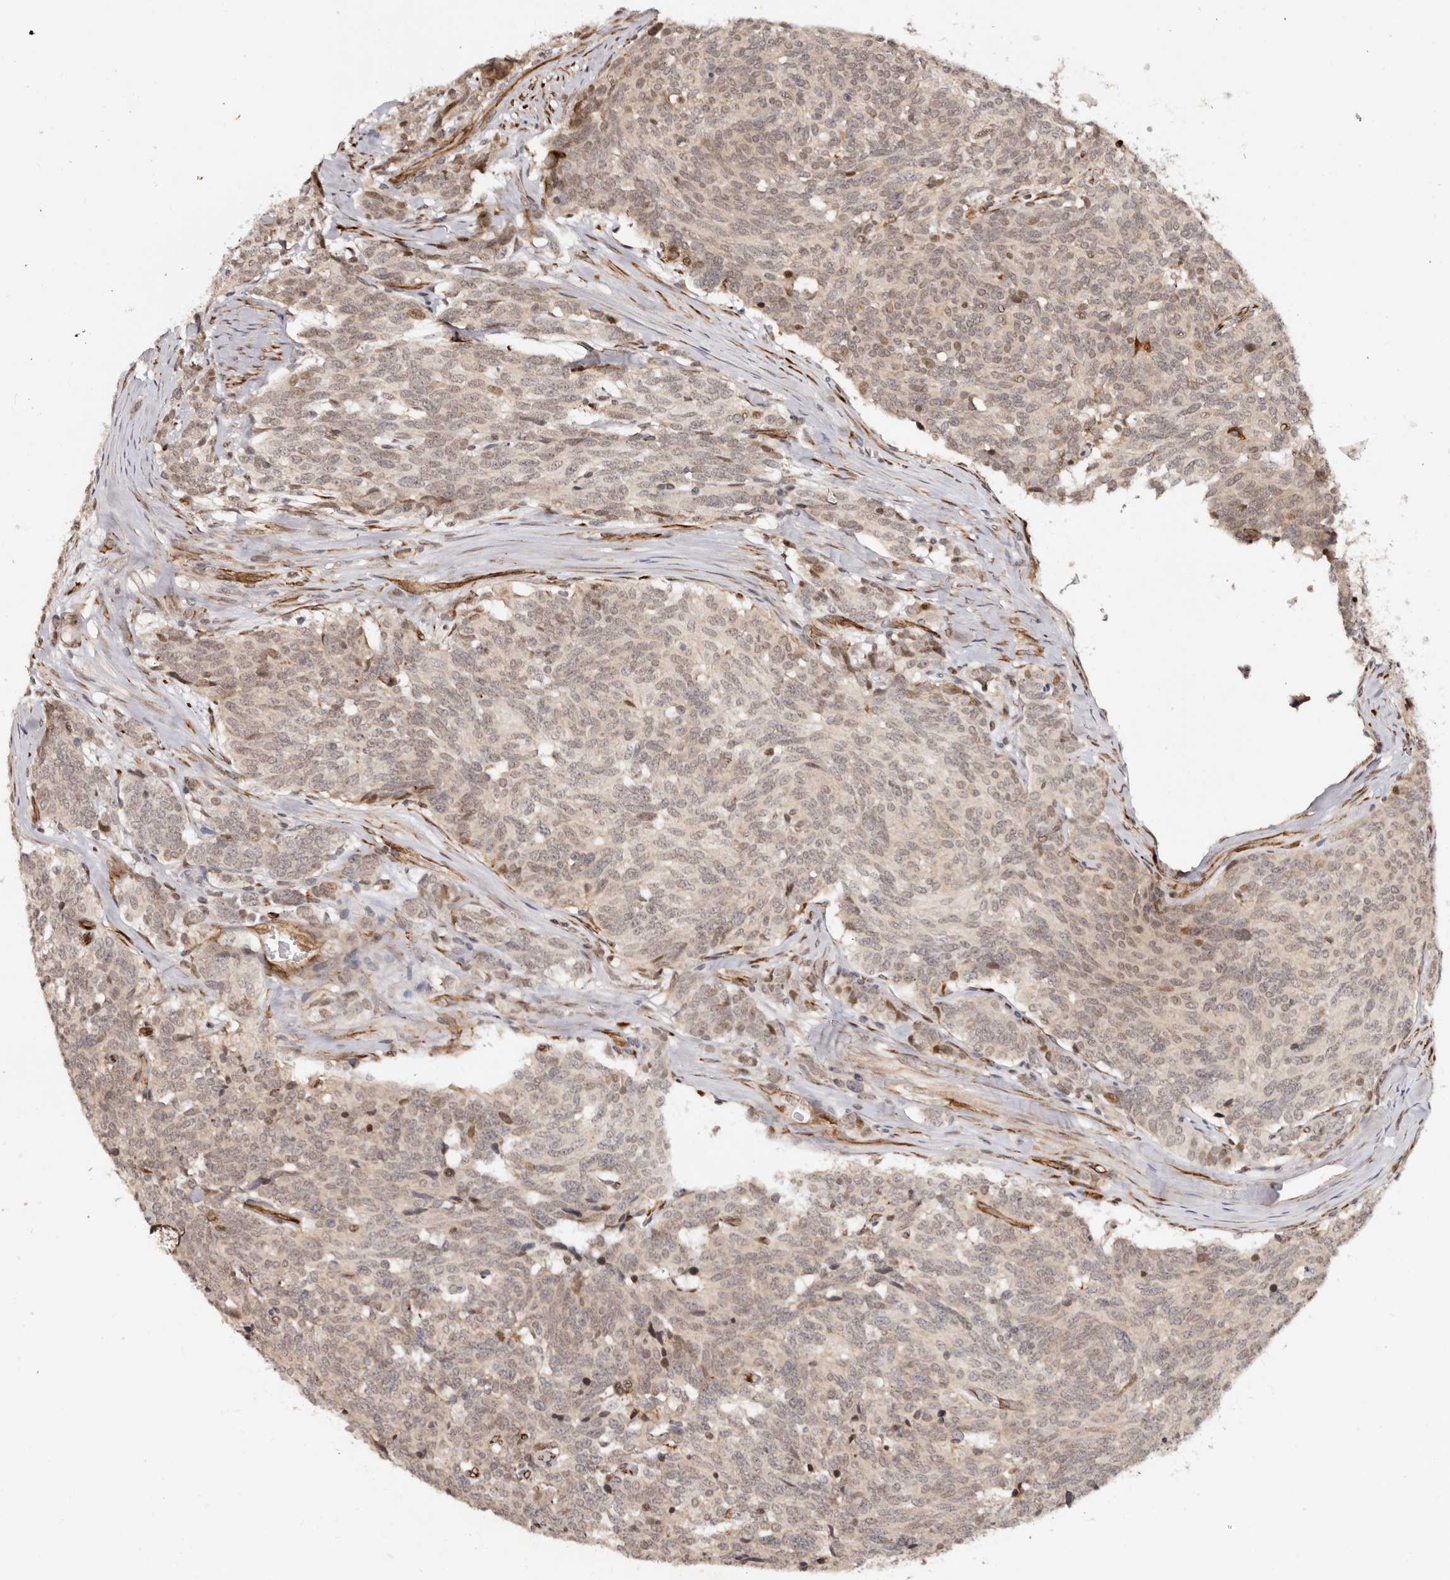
{"staining": {"intensity": "weak", "quantity": ">75%", "location": "nuclear"}, "tissue": "carcinoid", "cell_type": "Tumor cells", "image_type": "cancer", "snomed": [{"axis": "morphology", "description": "Carcinoid, malignant, NOS"}, {"axis": "topography", "description": "Lung"}], "caption": "Immunohistochemical staining of carcinoid (malignant) demonstrates low levels of weak nuclear expression in about >75% of tumor cells.", "gene": "BCL2L15", "patient": {"sex": "female", "age": 46}}